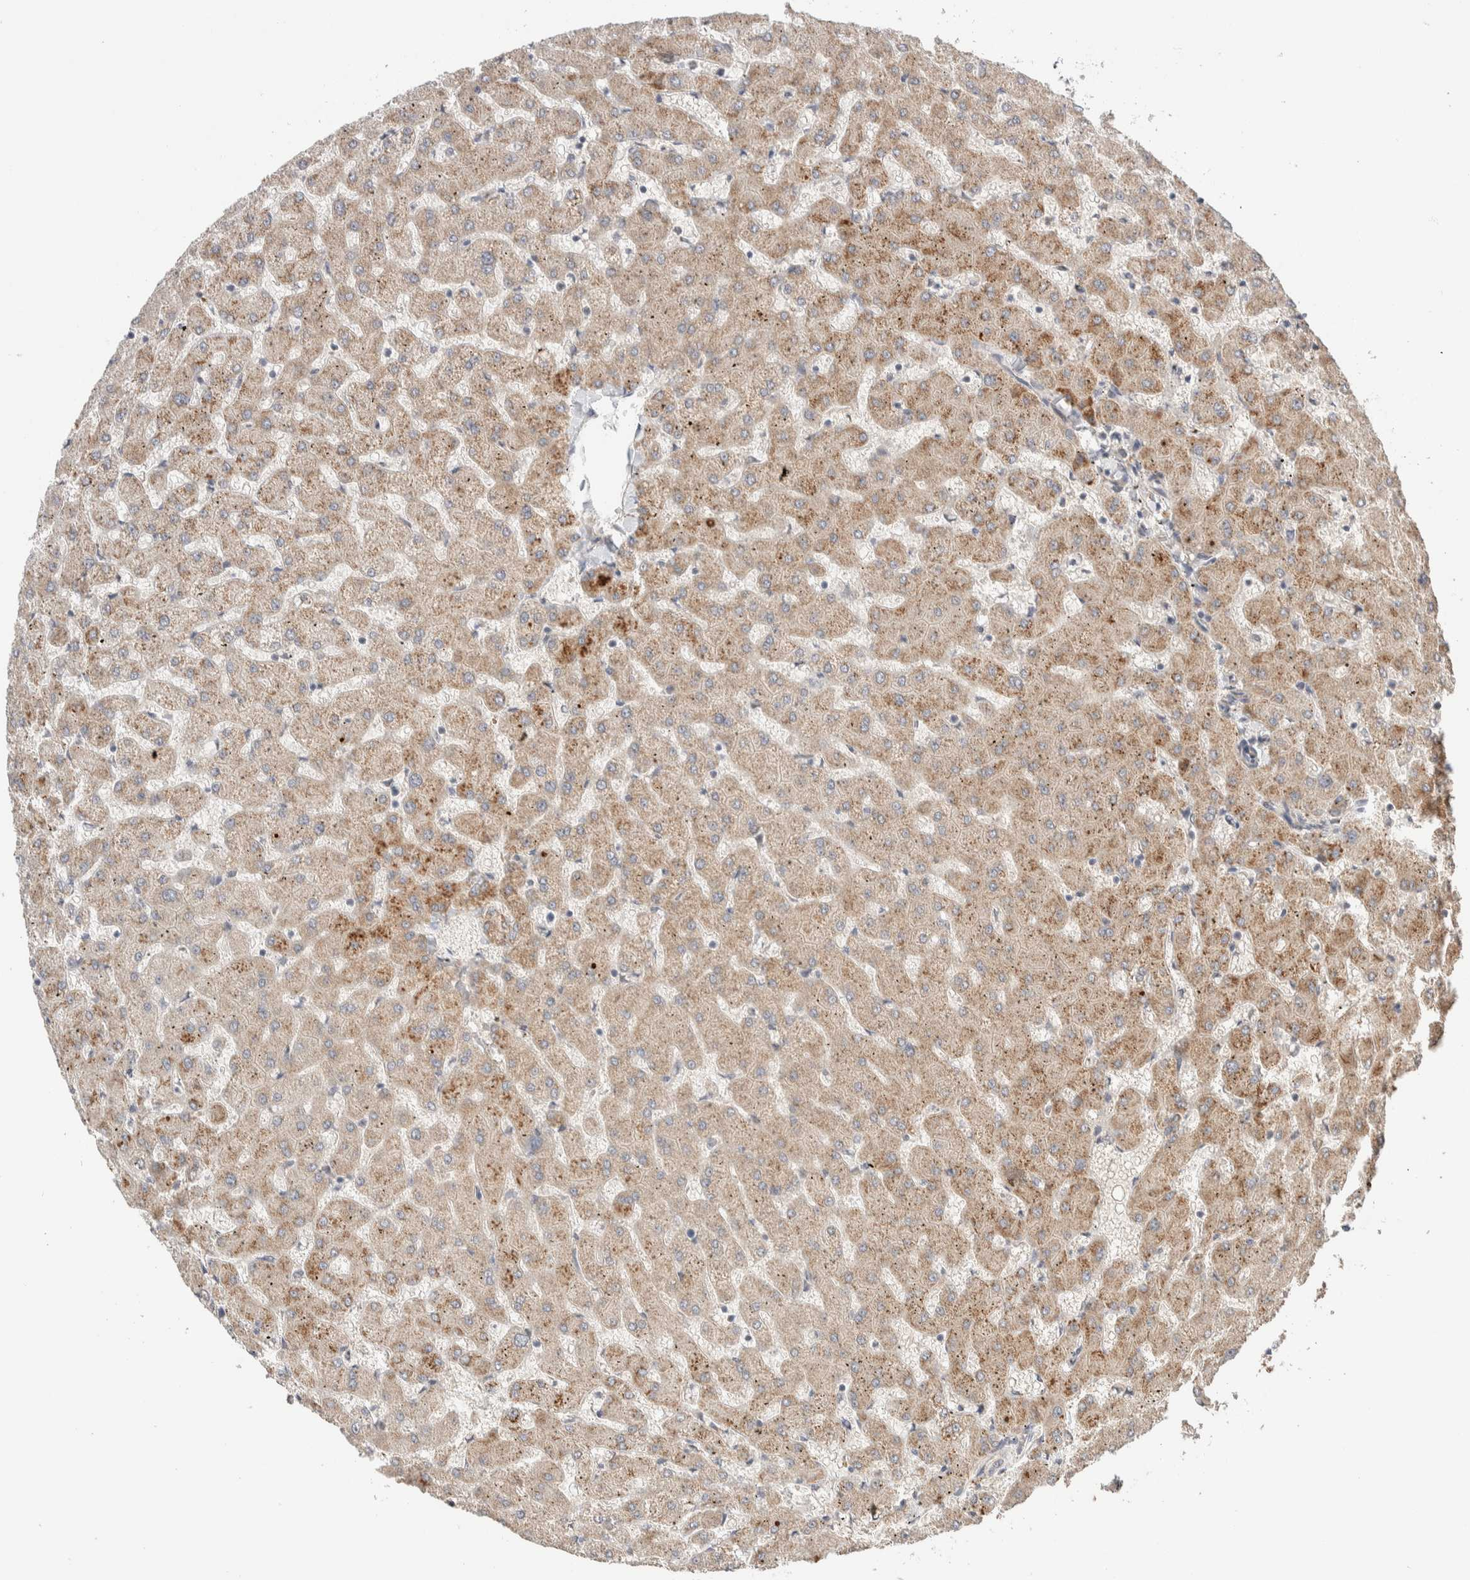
{"staining": {"intensity": "weak", "quantity": ">75%", "location": "cytoplasmic/membranous"}, "tissue": "liver", "cell_type": "Cholangiocytes", "image_type": "normal", "snomed": [{"axis": "morphology", "description": "Normal tissue, NOS"}, {"axis": "topography", "description": "Liver"}], "caption": "Immunohistochemical staining of normal human liver demonstrates weak cytoplasmic/membranous protein positivity in about >75% of cholangiocytes. (DAB (3,3'-diaminobenzidine) IHC with brightfield microscopy, high magnification).", "gene": "CASK", "patient": {"sex": "female", "age": 63}}